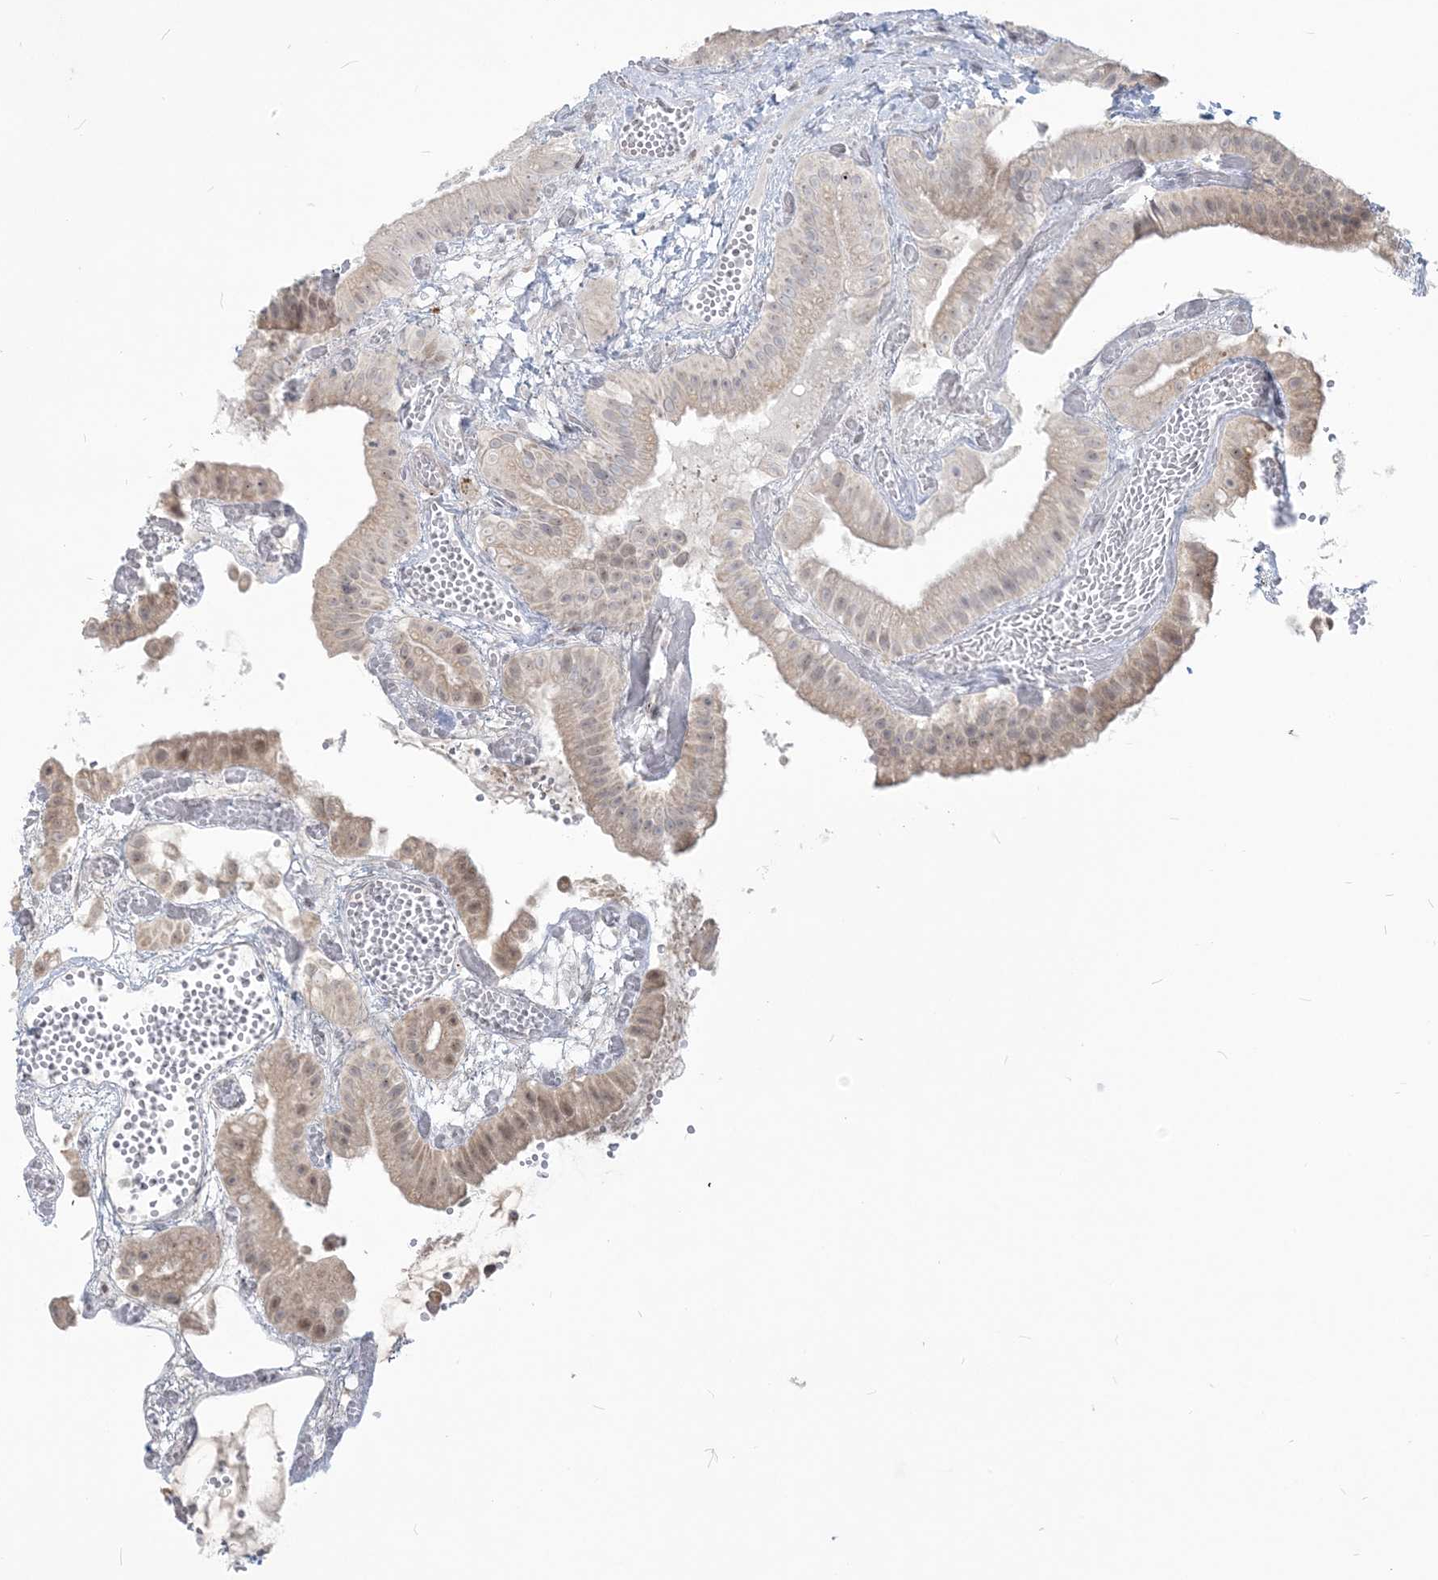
{"staining": {"intensity": "moderate", "quantity": "<25%", "location": "cytoplasmic/membranous,nuclear"}, "tissue": "gallbladder", "cell_type": "Glandular cells", "image_type": "normal", "snomed": [{"axis": "morphology", "description": "Normal tissue, NOS"}, {"axis": "topography", "description": "Gallbladder"}], "caption": "Immunohistochemical staining of unremarkable human gallbladder exhibits moderate cytoplasmic/membranous,nuclear protein staining in approximately <25% of glandular cells.", "gene": "SDAD1", "patient": {"sex": "female", "age": 64}}